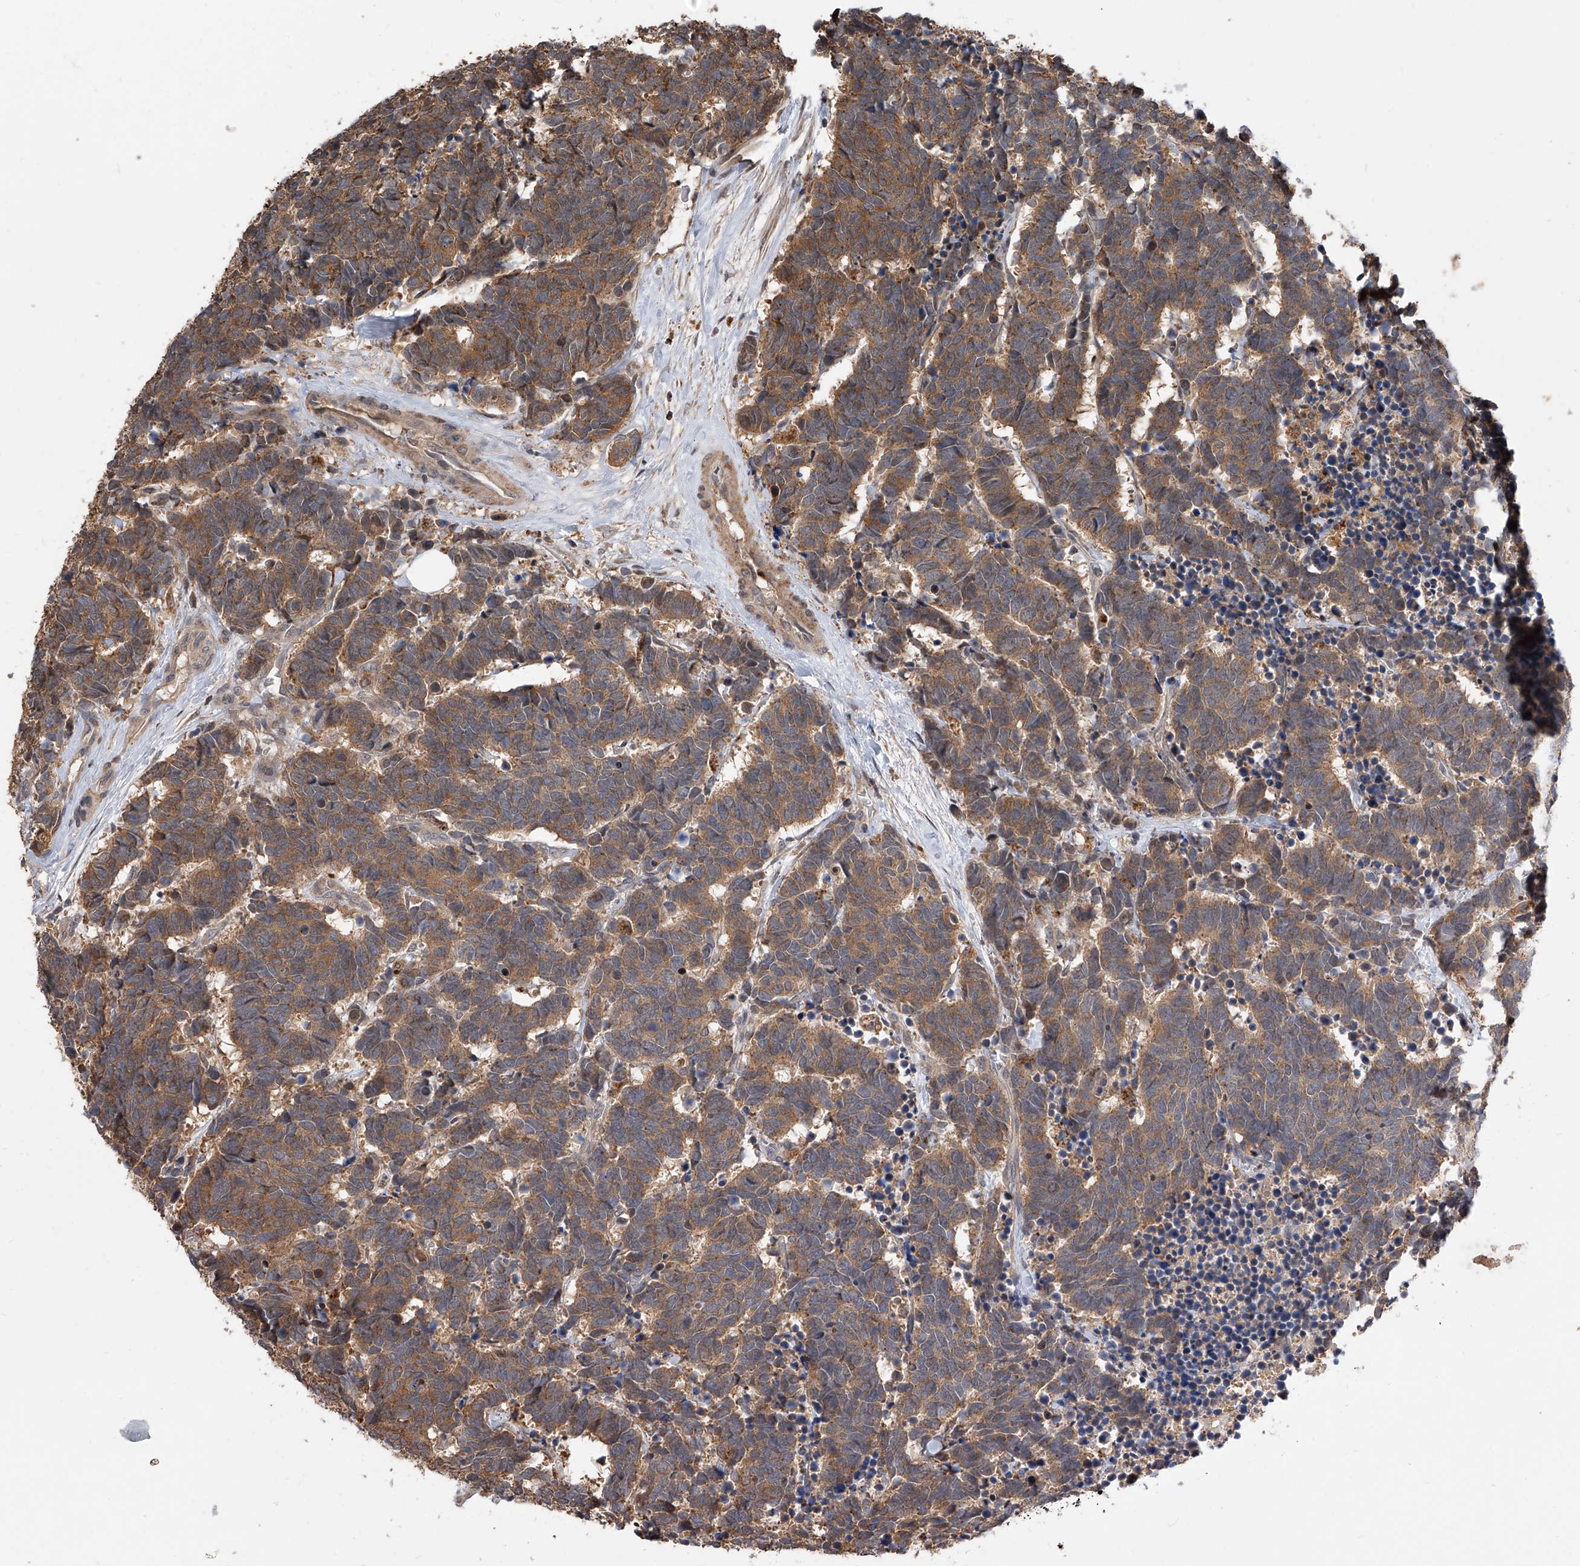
{"staining": {"intensity": "moderate", "quantity": ">75%", "location": "cytoplasmic/membranous"}, "tissue": "carcinoid", "cell_type": "Tumor cells", "image_type": "cancer", "snomed": [{"axis": "morphology", "description": "Carcinoma, NOS"}, {"axis": "morphology", "description": "Carcinoid, malignant, NOS"}, {"axis": "topography", "description": "Urinary bladder"}], "caption": "Immunohistochemical staining of human carcinoid (malignant) demonstrates medium levels of moderate cytoplasmic/membranous protein positivity in approximately >75% of tumor cells.", "gene": "GMDS", "patient": {"sex": "male", "age": 57}}